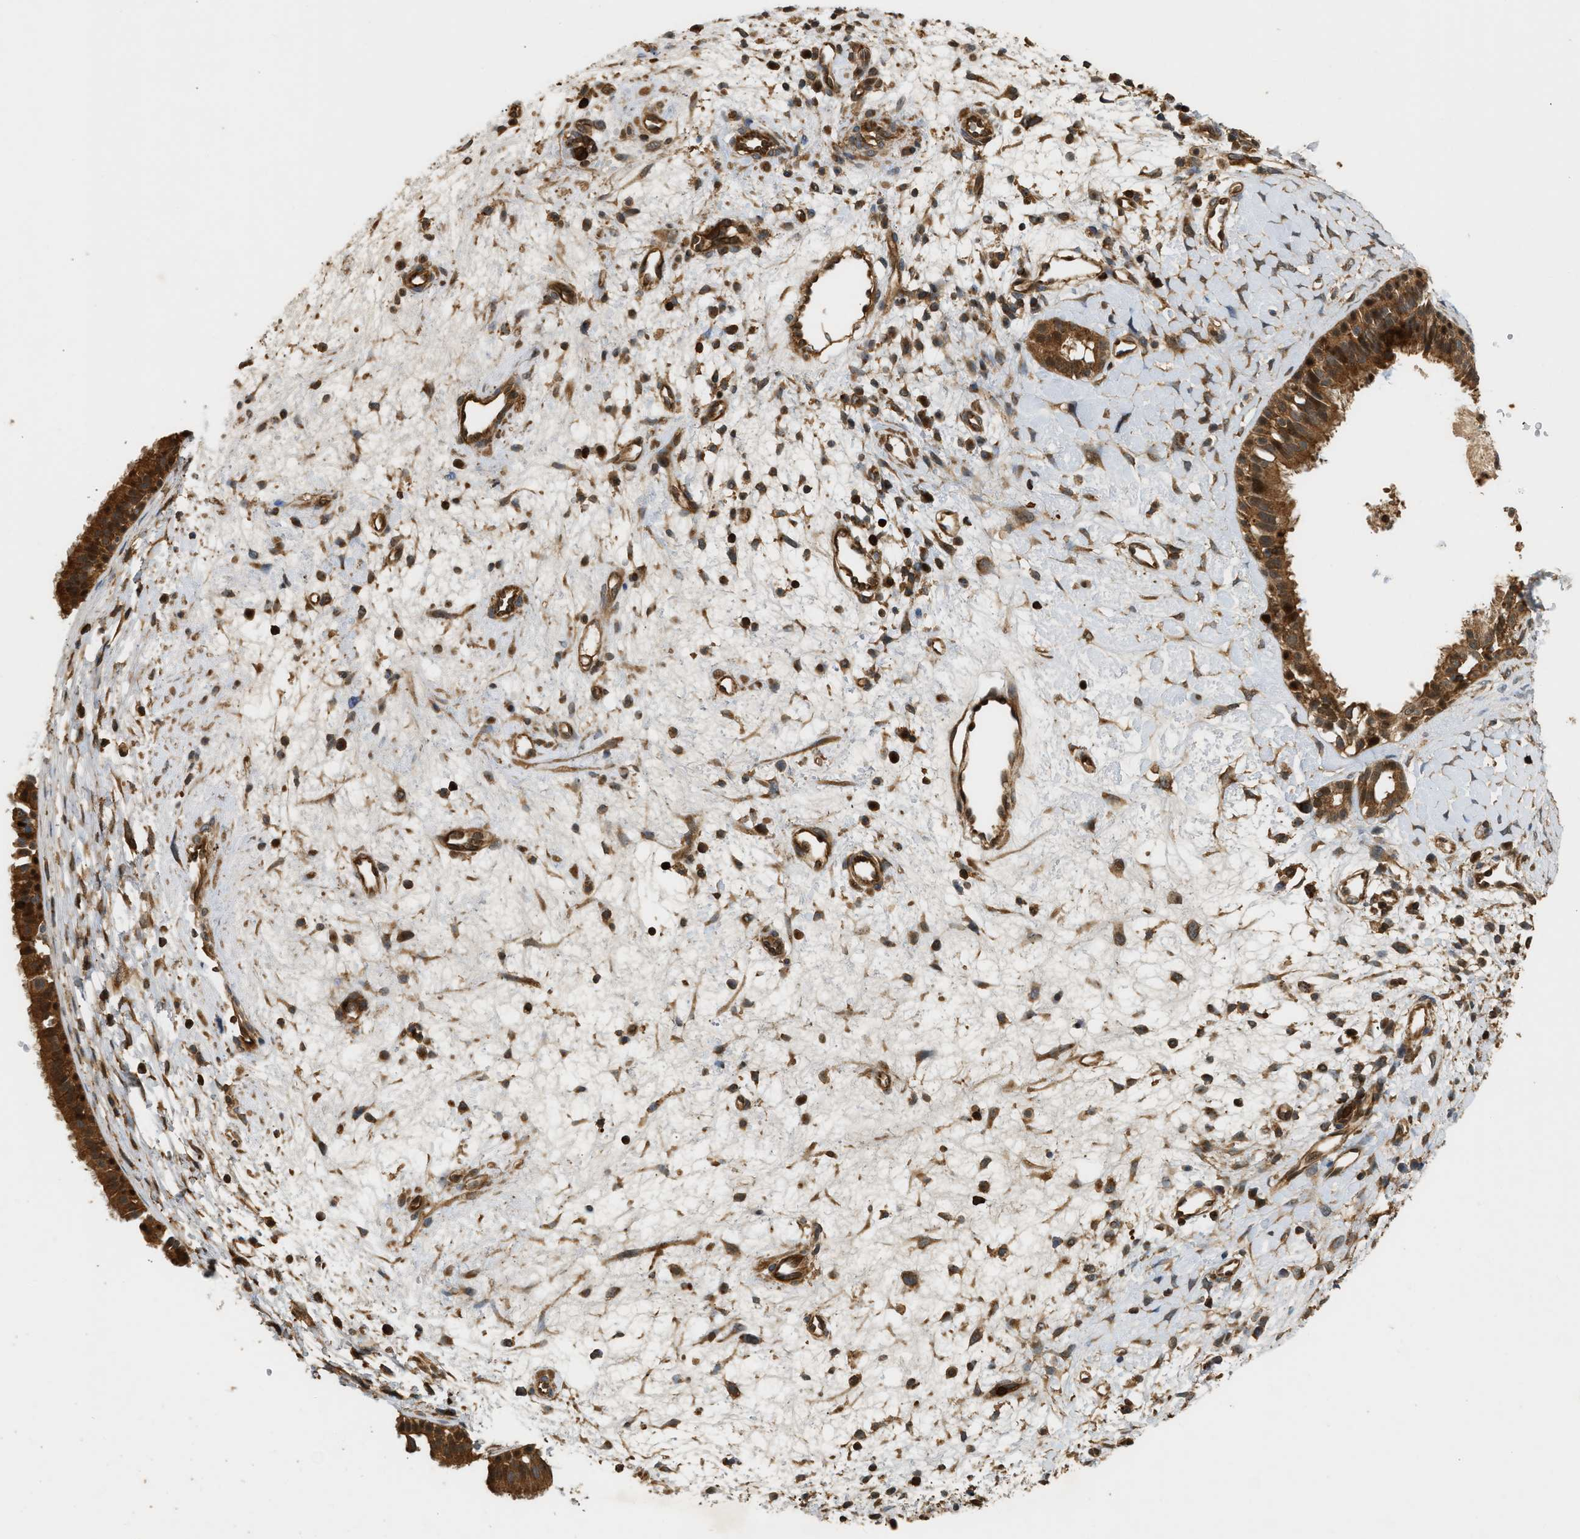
{"staining": {"intensity": "strong", "quantity": ">75%", "location": "cytoplasmic/membranous"}, "tissue": "nasopharynx", "cell_type": "Respiratory epithelial cells", "image_type": "normal", "snomed": [{"axis": "morphology", "description": "Normal tissue, NOS"}, {"axis": "topography", "description": "Nasopharynx"}], "caption": "An immunohistochemistry image of benign tissue is shown. Protein staining in brown highlights strong cytoplasmic/membranous positivity in nasopharynx within respiratory epithelial cells. The protein of interest is stained brown, and the nuclei are stained in blue (DAB (3,3'-diaminobenzidine) IHC with brightfield microscopy, high magnification).", "gene": "ENSG00000282218", "patient": {"sex": "male", "age": 22}}